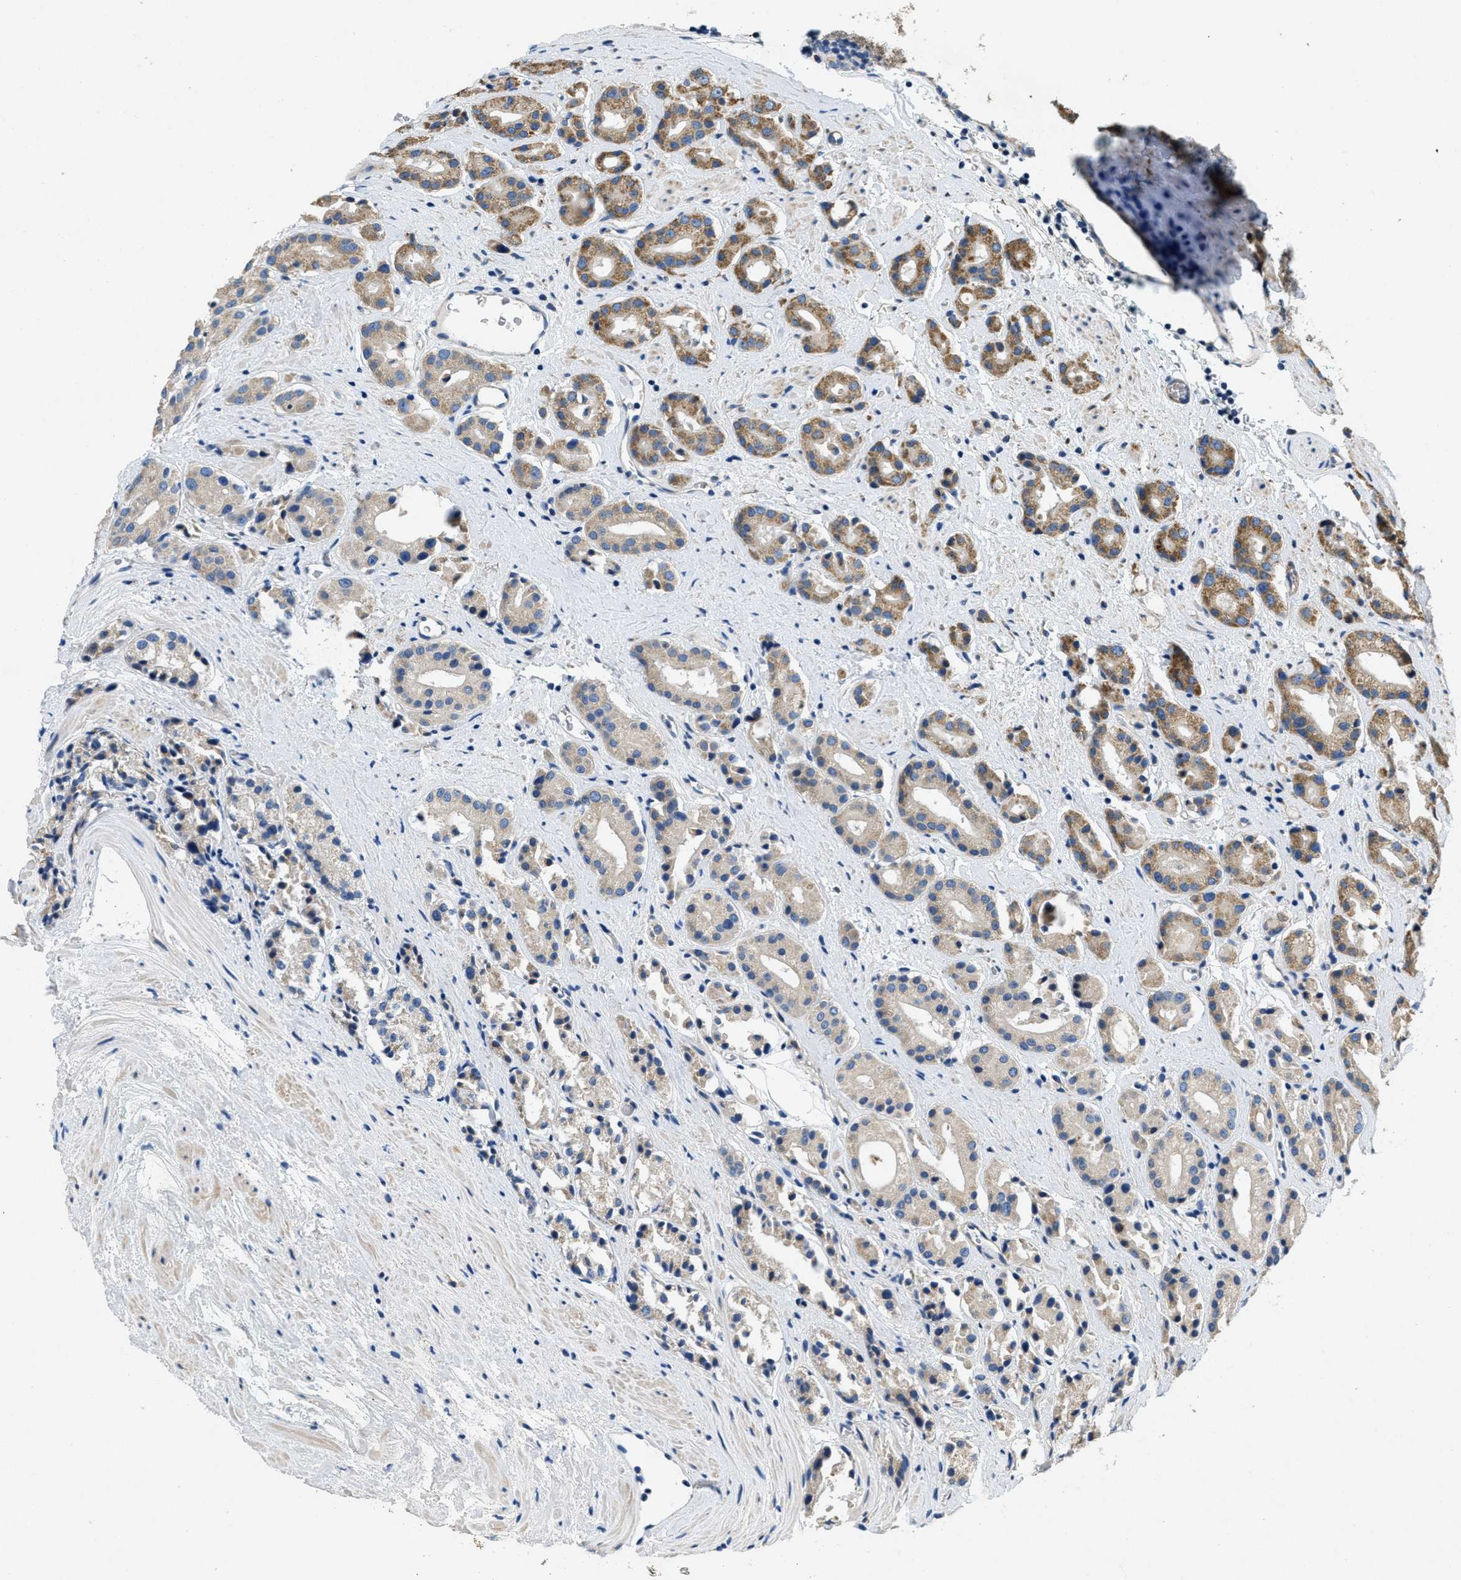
{"staining": {"intensity": "moderate", "quantity": "<25%", "location": "cytoplasmic/membranous"}, "tissue": "prostate cancer", "cell_type": "Tumor cells", "image_type": "cancer", "snomed": [{"axis": "morphology", "description": "Adenocarcinoma, High grade"}, {"axis": "topography", "description": "Prostate"}], "caption": "Prostate cancer (high-grade adenocarcinoma) was stained to show a protein in brown. There is low levels of moderate cytoplasmic/membranous expression in approximately <25% of tumor cells. (DAB = brown stain, brightfield microscopy at high magnification).", "gene": "TOMM70", "patient": {"sex": "male", "age": 71}}